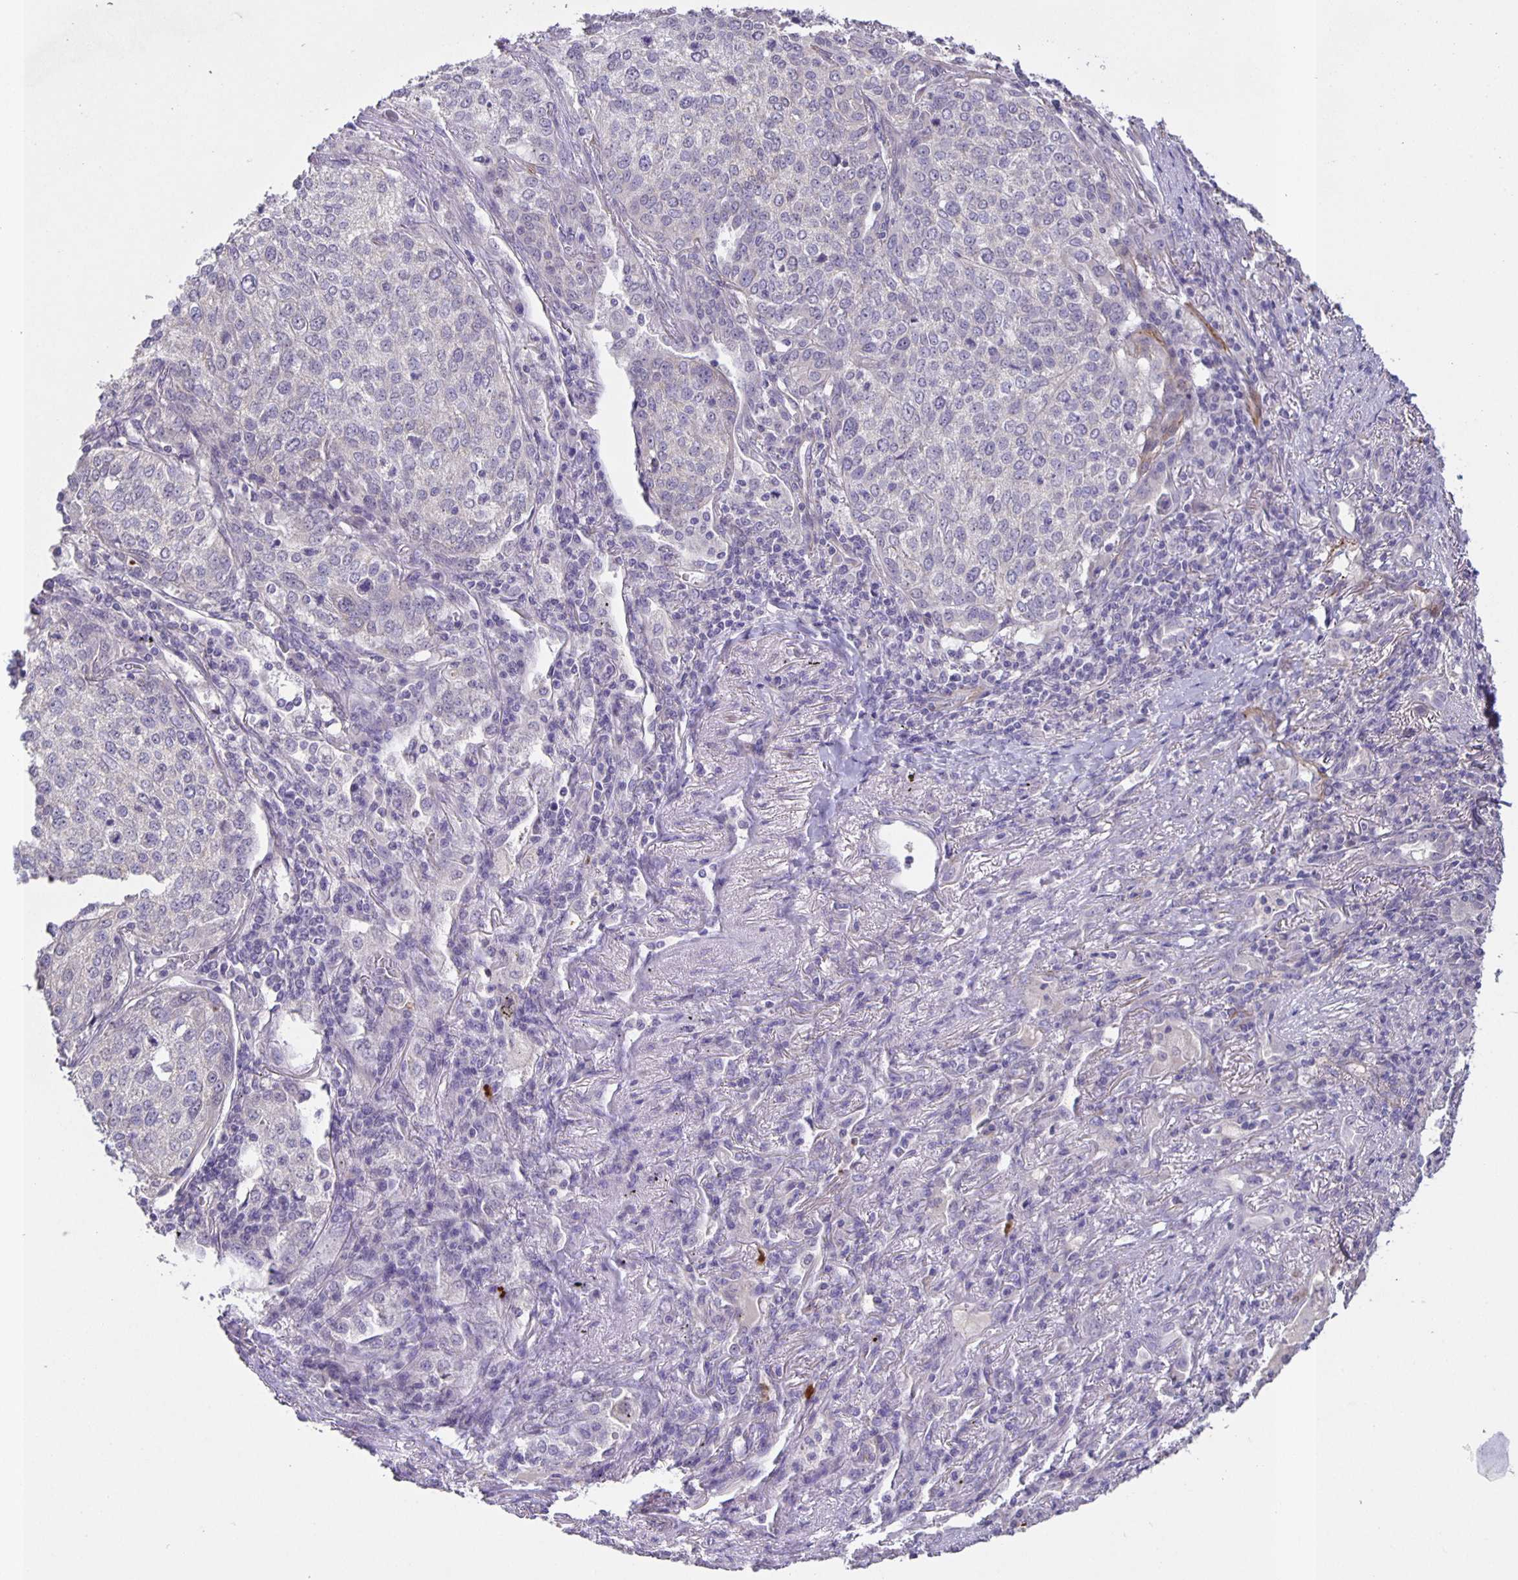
{"staining": {"intensity": "negative", "quantity": "none", "location": "none"}, "tissue": "lung cancer", "cell_type": "Tumor cells", "image_type": "cancer", "snomed": [{"axis": "morphology", "description": "Squamous cell carcinoma, NOS"}, {"axis": "topography", "description": "Lung"}], "caption": "Tumor cells are negative for protein expression in human squamous cell carcinoma (lung).", "gene": "SRCIN1", "patient": {"sex": "male", "age": 63}}